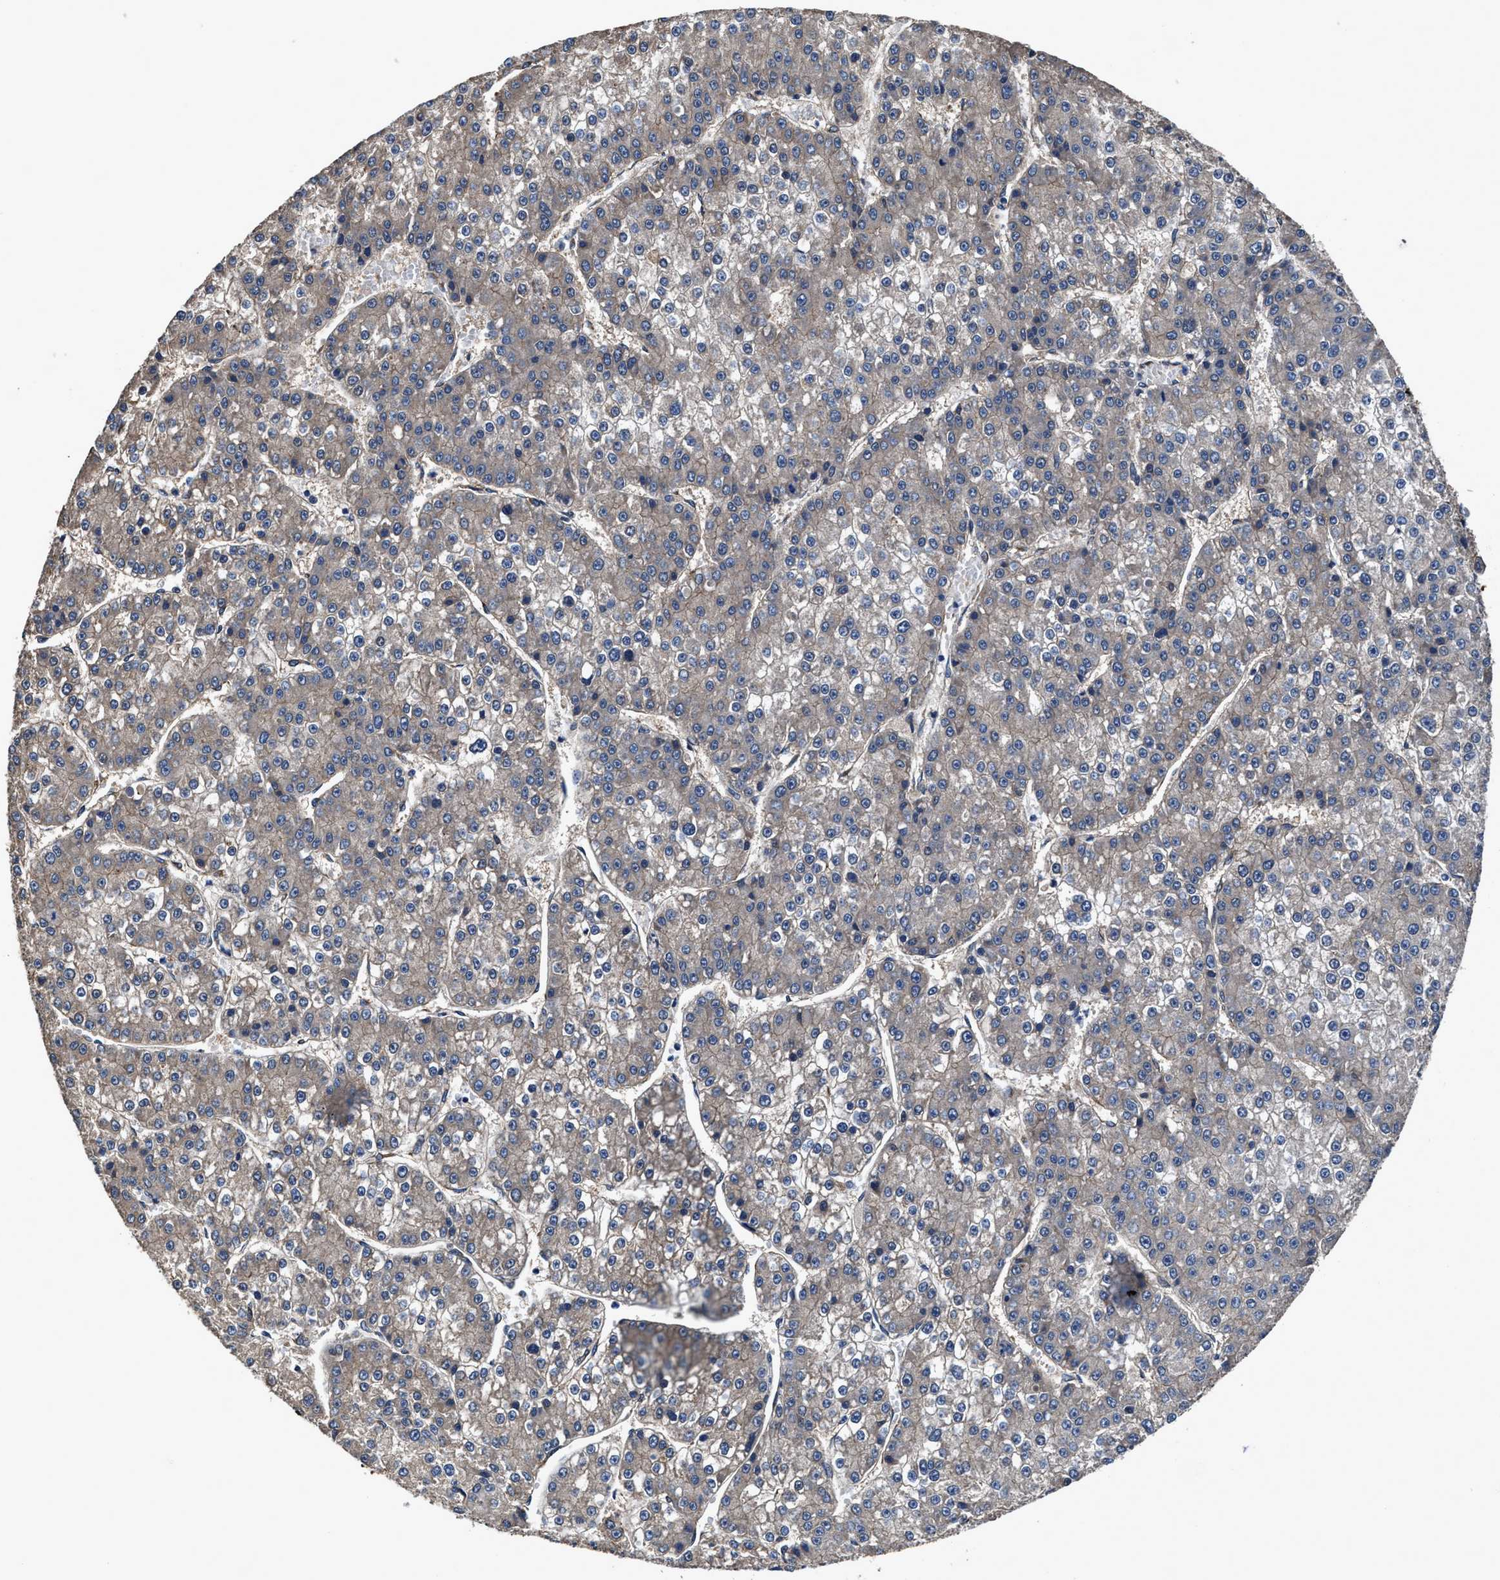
{"staining": {"intensity": "weak", "quantity": ">75%", "location": "cytoplasmic/membranous"}, "tissue": "liver cancer", "cell_type": "Tumor cells", "image_type": "cancer", "snomed": [{"axis": "morphology", "description": "Carcinoma, Hepatocellular, NOS"}, {"axis": "topography", "description": "Liver"}], "caption": "A low amount of weak cytoplasmic/membranous staining is appreciated in about >75% of tumor cells in liver hepatocellular carcinoma tissue.", "gene": "IDNK", "patient": {"sex": "female", "age": 73}}